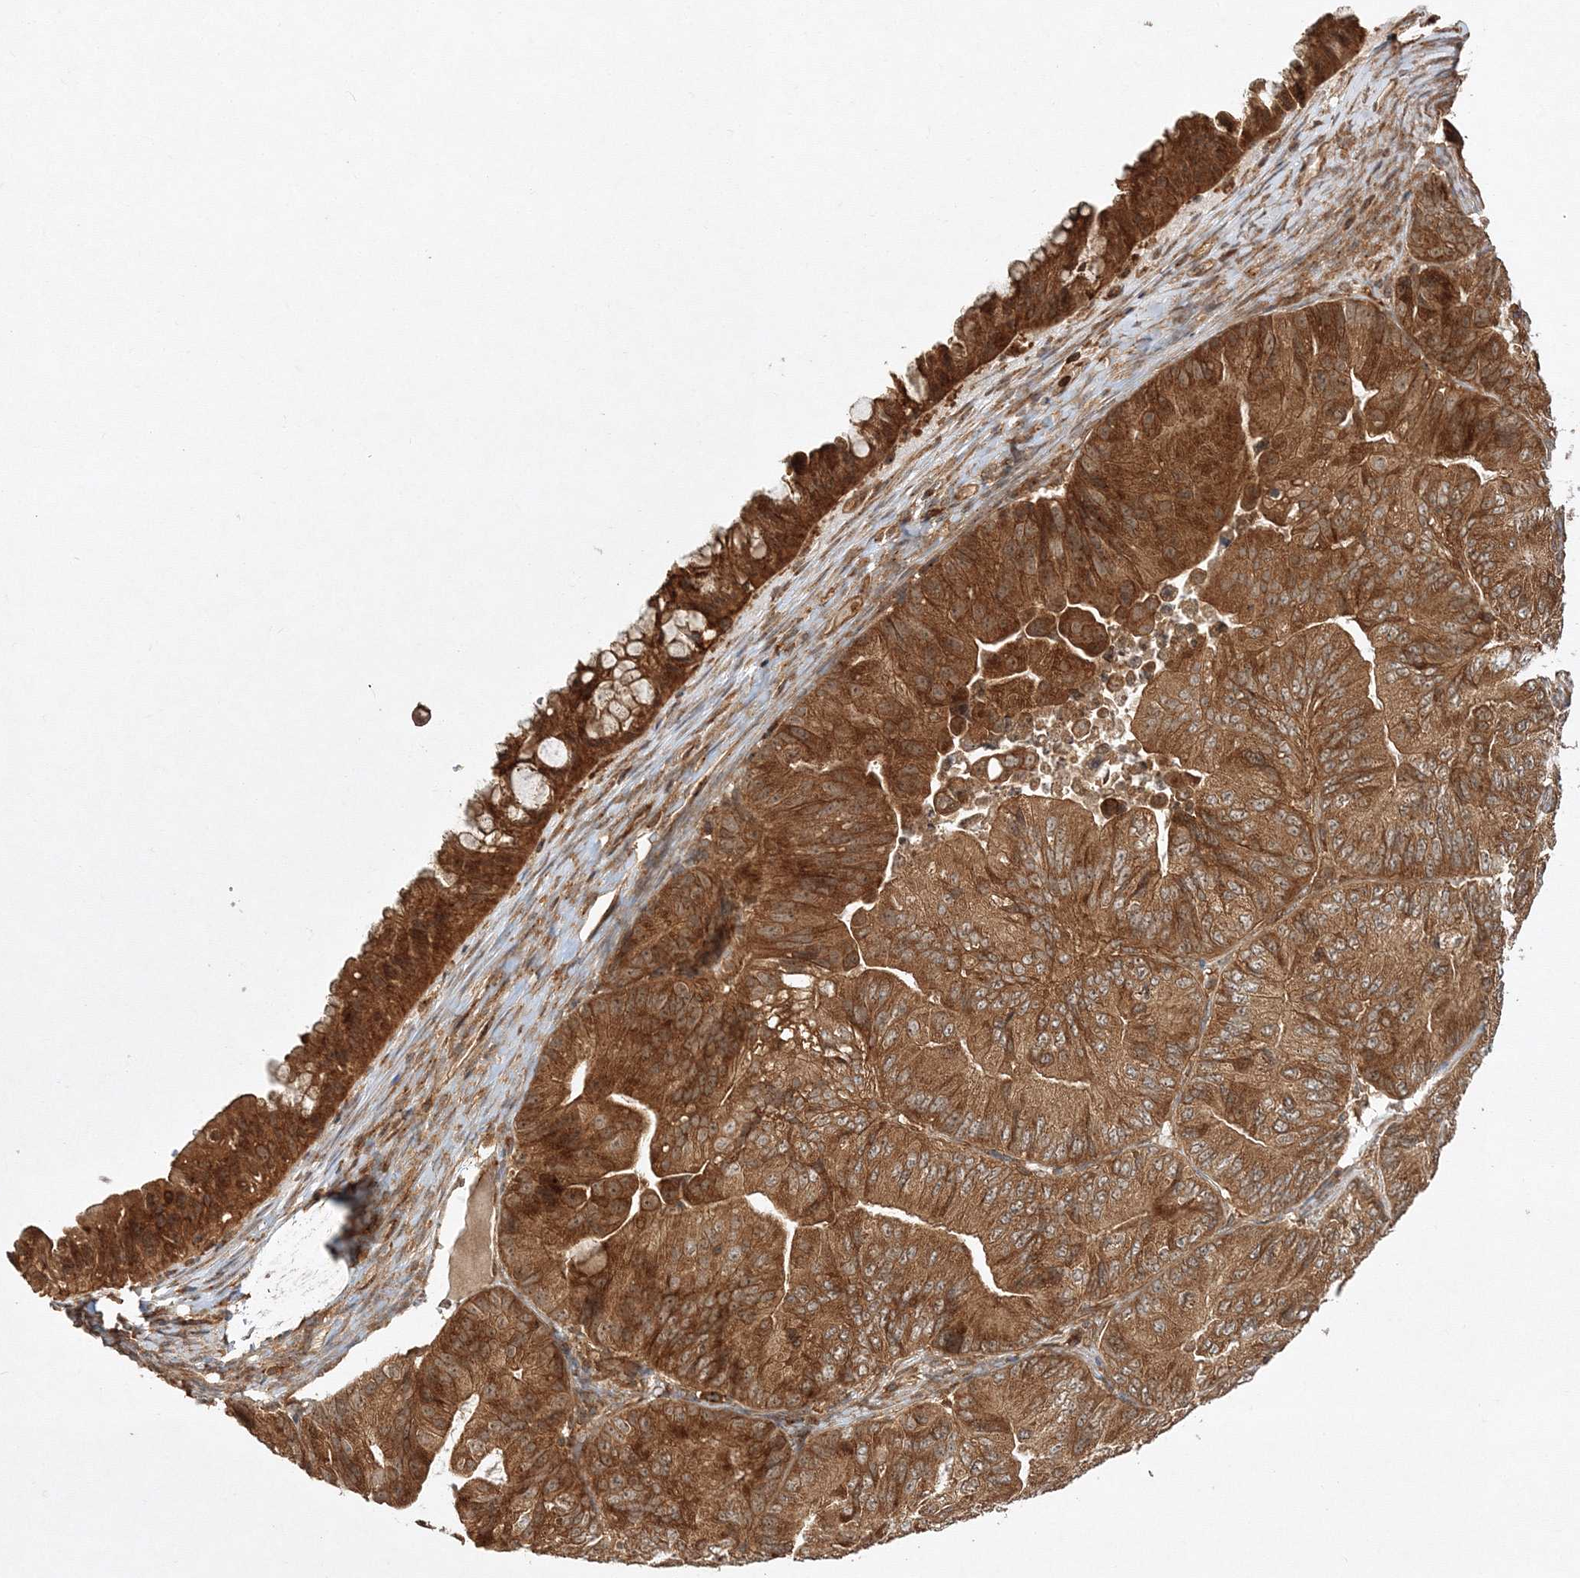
{"staining": {"intensity": "strong", "quantity": ">75%", "location": "cytoplasmic/membranous"}, "tissue": "ovarian cancer", "cell_type": "Tumor cells", "image_type": "cancer", "snomed": [{"axis": "morphology", "description": "Cystadenocarcinoma, mucinous, NOS"}, {"axis": "topography", "description": "Ovary"}], "caption": "Immunohistochemical staining of human ovarian cancer (mucinous cystadenocarcinoma) demonstrates high levels of strong cytoplasmic/membranous positivity in about >75% of tumor cells.", "gene": "WDR37", "patient": {"sex": "female", "age": 61}}